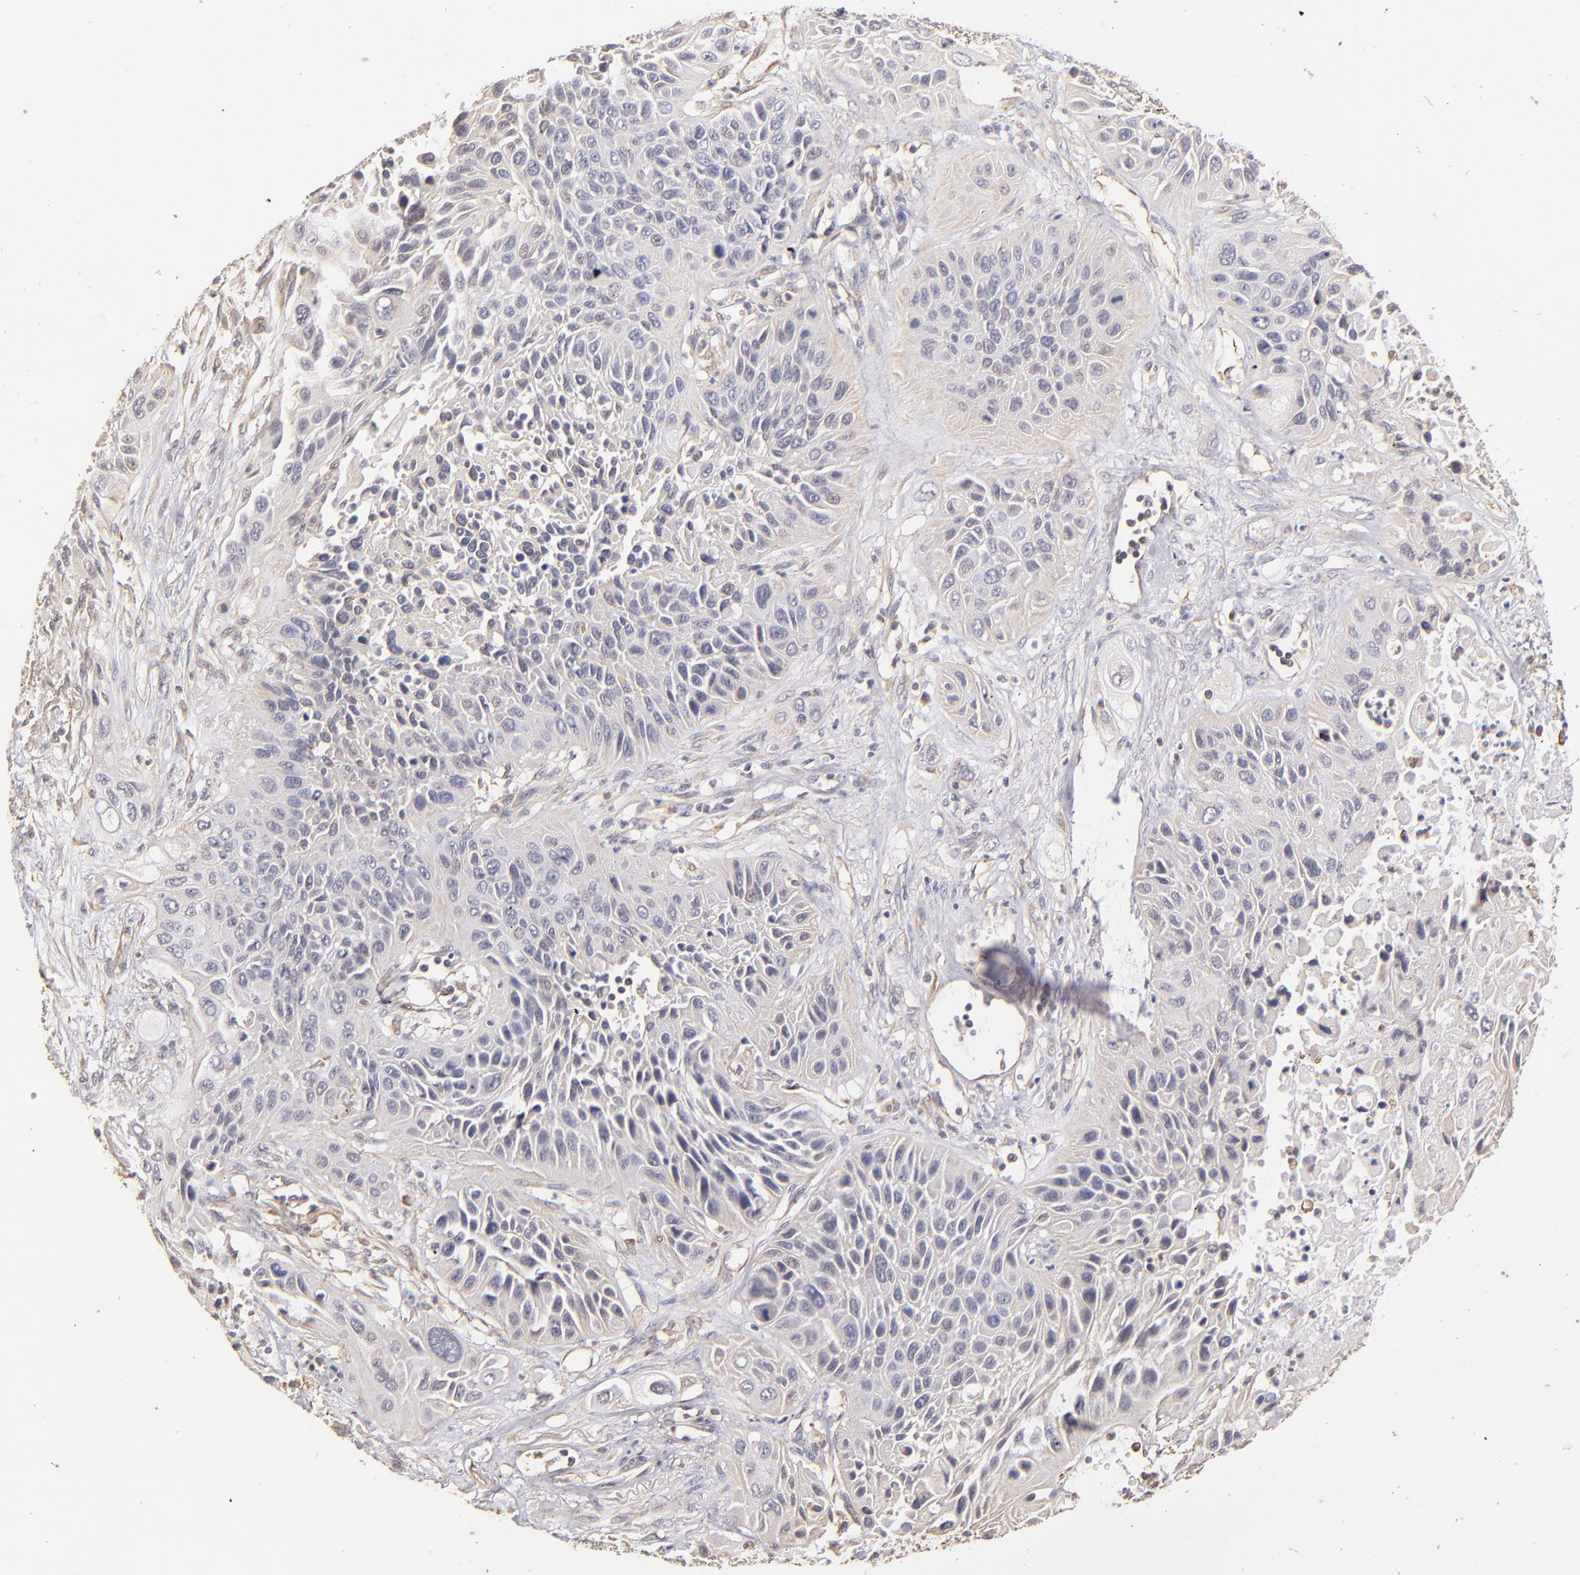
{"staining": {"intensity": "negative", "quantity": "none", "location": "none"}, "tissue": "lung cancer", "cell_type": "Tumor cells", "image_type": "cancer", "snomed": [{"axis": "morphology", "description": "Squamous cell carcinoma, NOS"}, {"axis": "topography", "description": "Lung"}], "caption": "This is an immunohistochemistry micrograph of human lung squamous cell carcinoma. There is no positivity in tumor cells.", "gene": "ABCC1", "patient": {"sex": "female", "age": 76}}